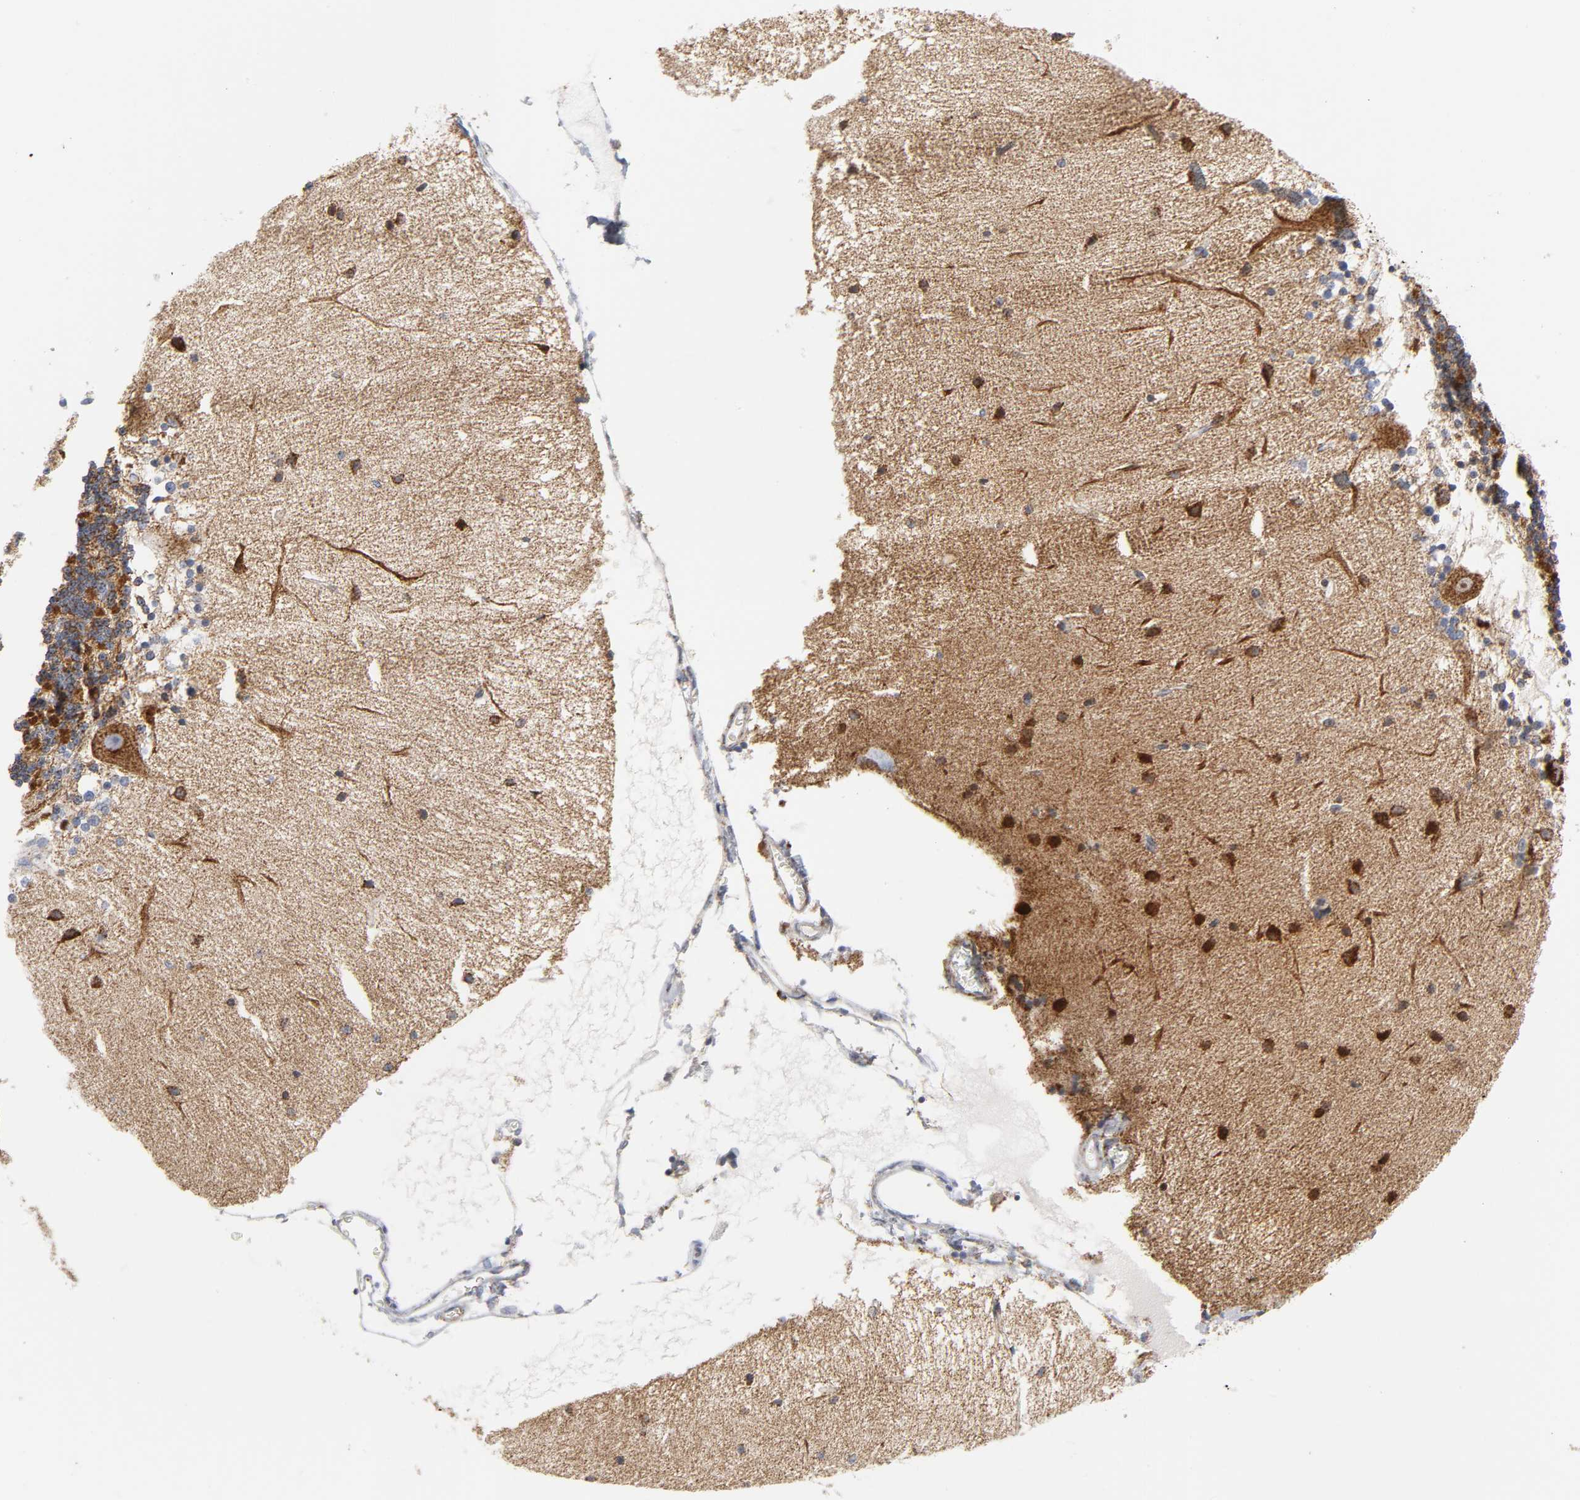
{"staining": {"intensity": "moderate", "quantity": ">75%", "location": "cytoplasmic/membranous"}, "tissue": "cerebellum", "cell_type": "Cells in granular layer", "image_type": "normal", "snomed": [{"axis": "morphology", "description": "Normal tissue, NOS"}, {"axis": "topography", "description": "Cerebellum"}], "caption": "Moderate cytoplasmic/membranous expression for a protein is appreciated in approximately >75% of cells in granular layer of benign cerebellum using immunohistochemistry.", "gene": "CYCS", "patient": {"sex": "female", "age": 54}}